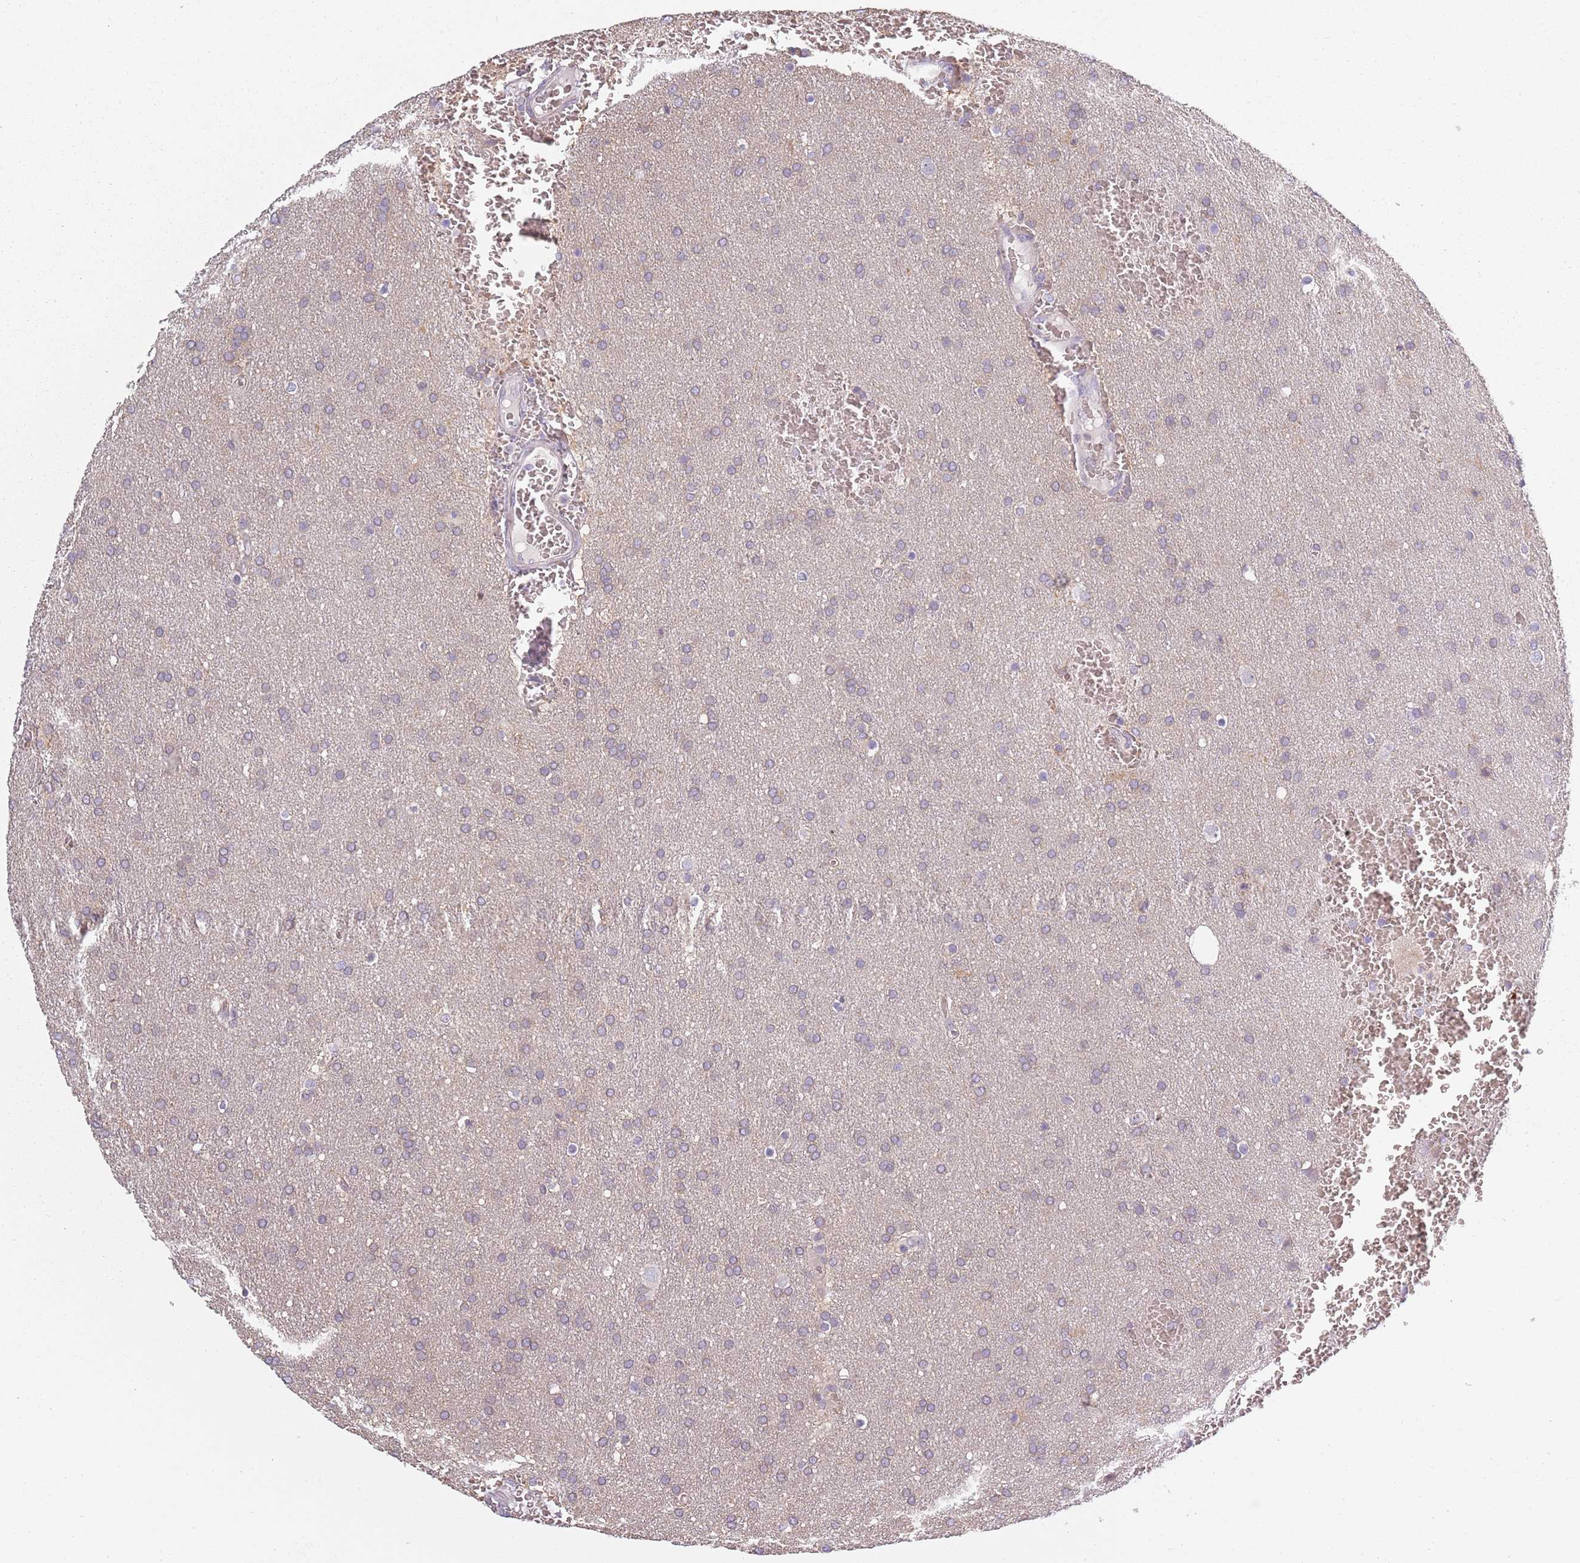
{"staining": {"intensity": "weak", "quantity": "25%-75%", "location": "cytoplasmic/membranous"}, "tissue": "glioma", "cell_type": "Tumor cells", "image_type": "cancer", "snomed": [{"axis": "morphology", "description": "Glioma, malignant, Low grade"}, {"axis": "topography", "description": "Brain"}], "caption": "DAB (3,3'-diaminobenzidine) immunohistochemical staining of malignant glioma (low-grade) demonstrates weak cytoplasmic/membranous protein expression in about 25%-75% of tumor cells.", "gene": "CC2D2B", "patient": {"sex": "female", "age": 32}}